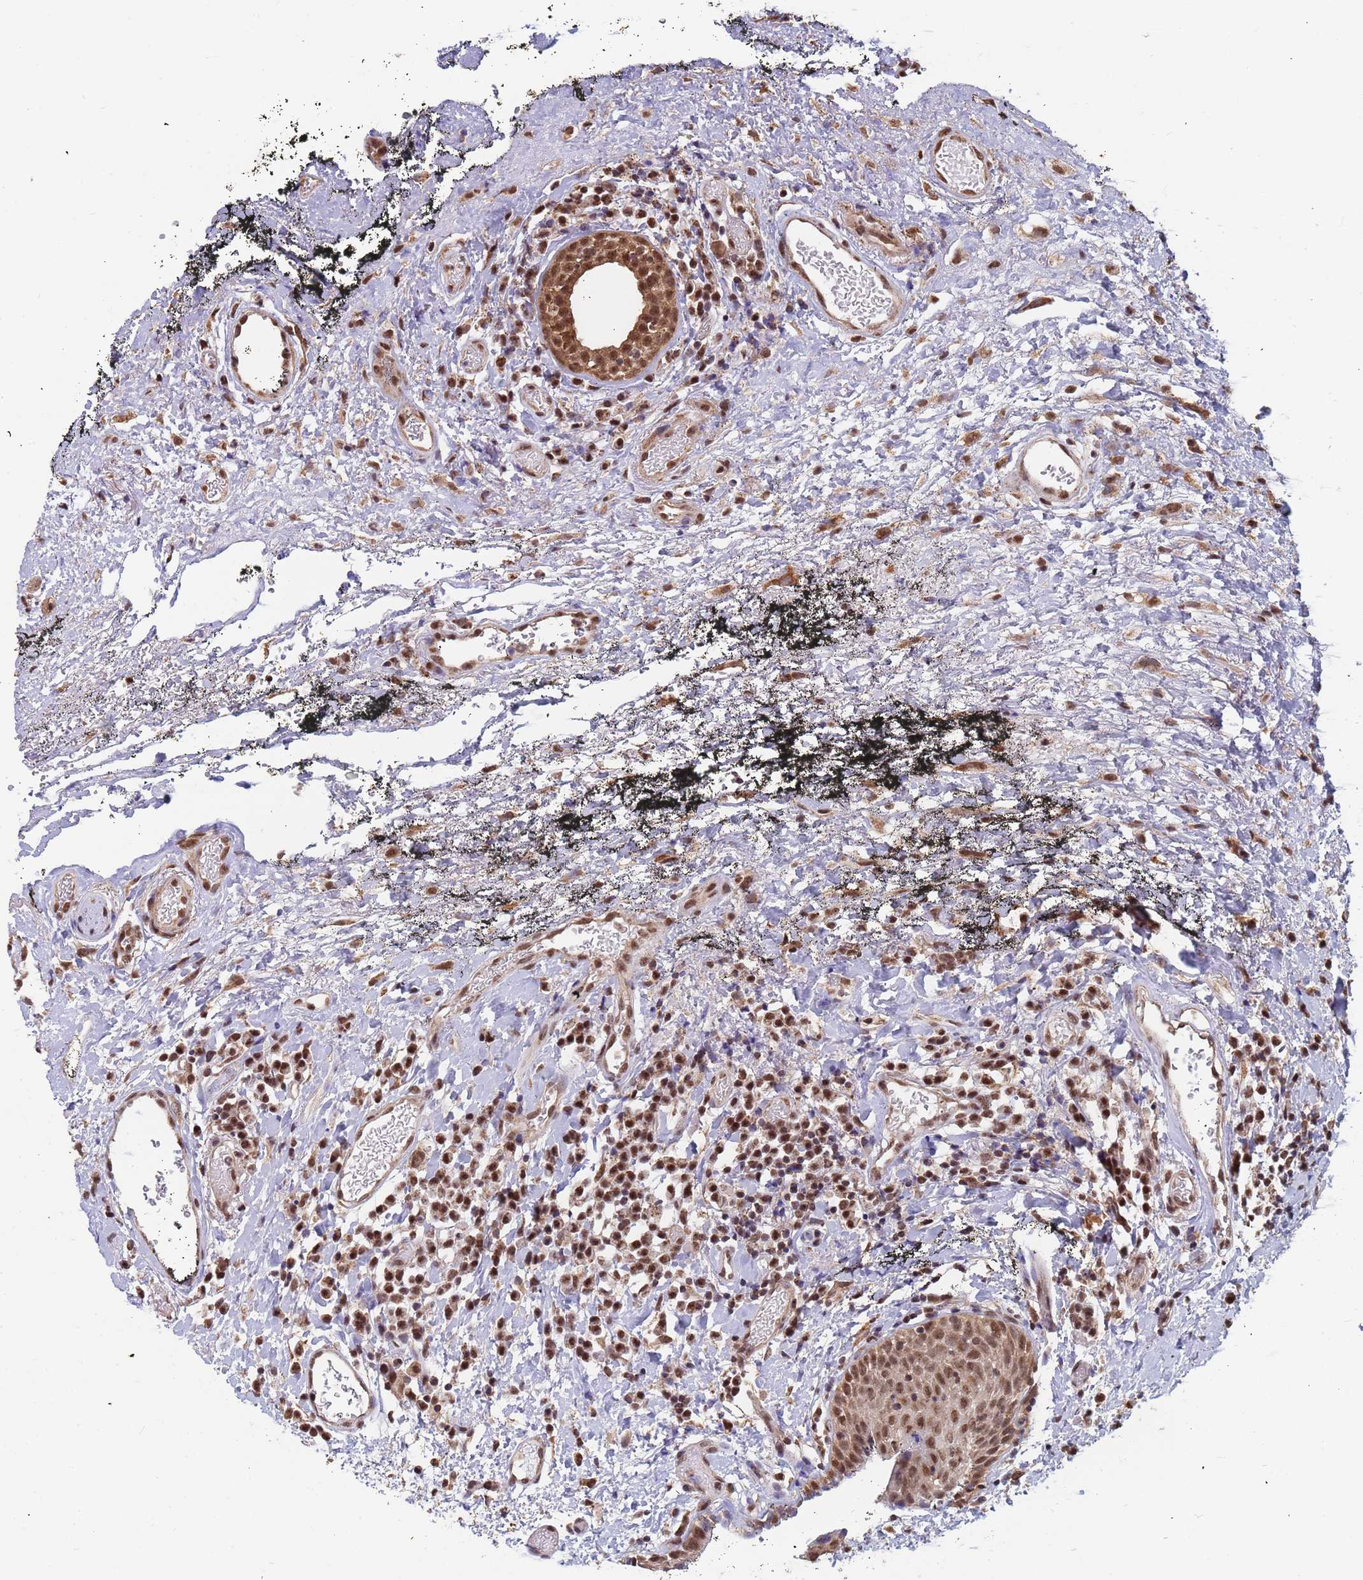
{"staining": {"intensity": "moderate", "quantity": ">75%", "location": "cytoplasmic/membranous,nuclear"}, "tissue": "oral mucosa", "cell_type": "Squamous epithelial cells", "image_type": "normal", "snomed": [{"axis": "morphology", "description": "Normal tissue, NOS"}, {"axis": "topography", "description": "Oral tissue"}], "caption": "Immunohistochemical staining of normal human oral mucosa reveals moderate cytoplasmic/membranous,nuclear protein positivity in about >75% of squamous epithelial cells. Nuclei are stained in blue.", "gene": "DENND2B", "patient": {"sex": "male", "age": 74}}